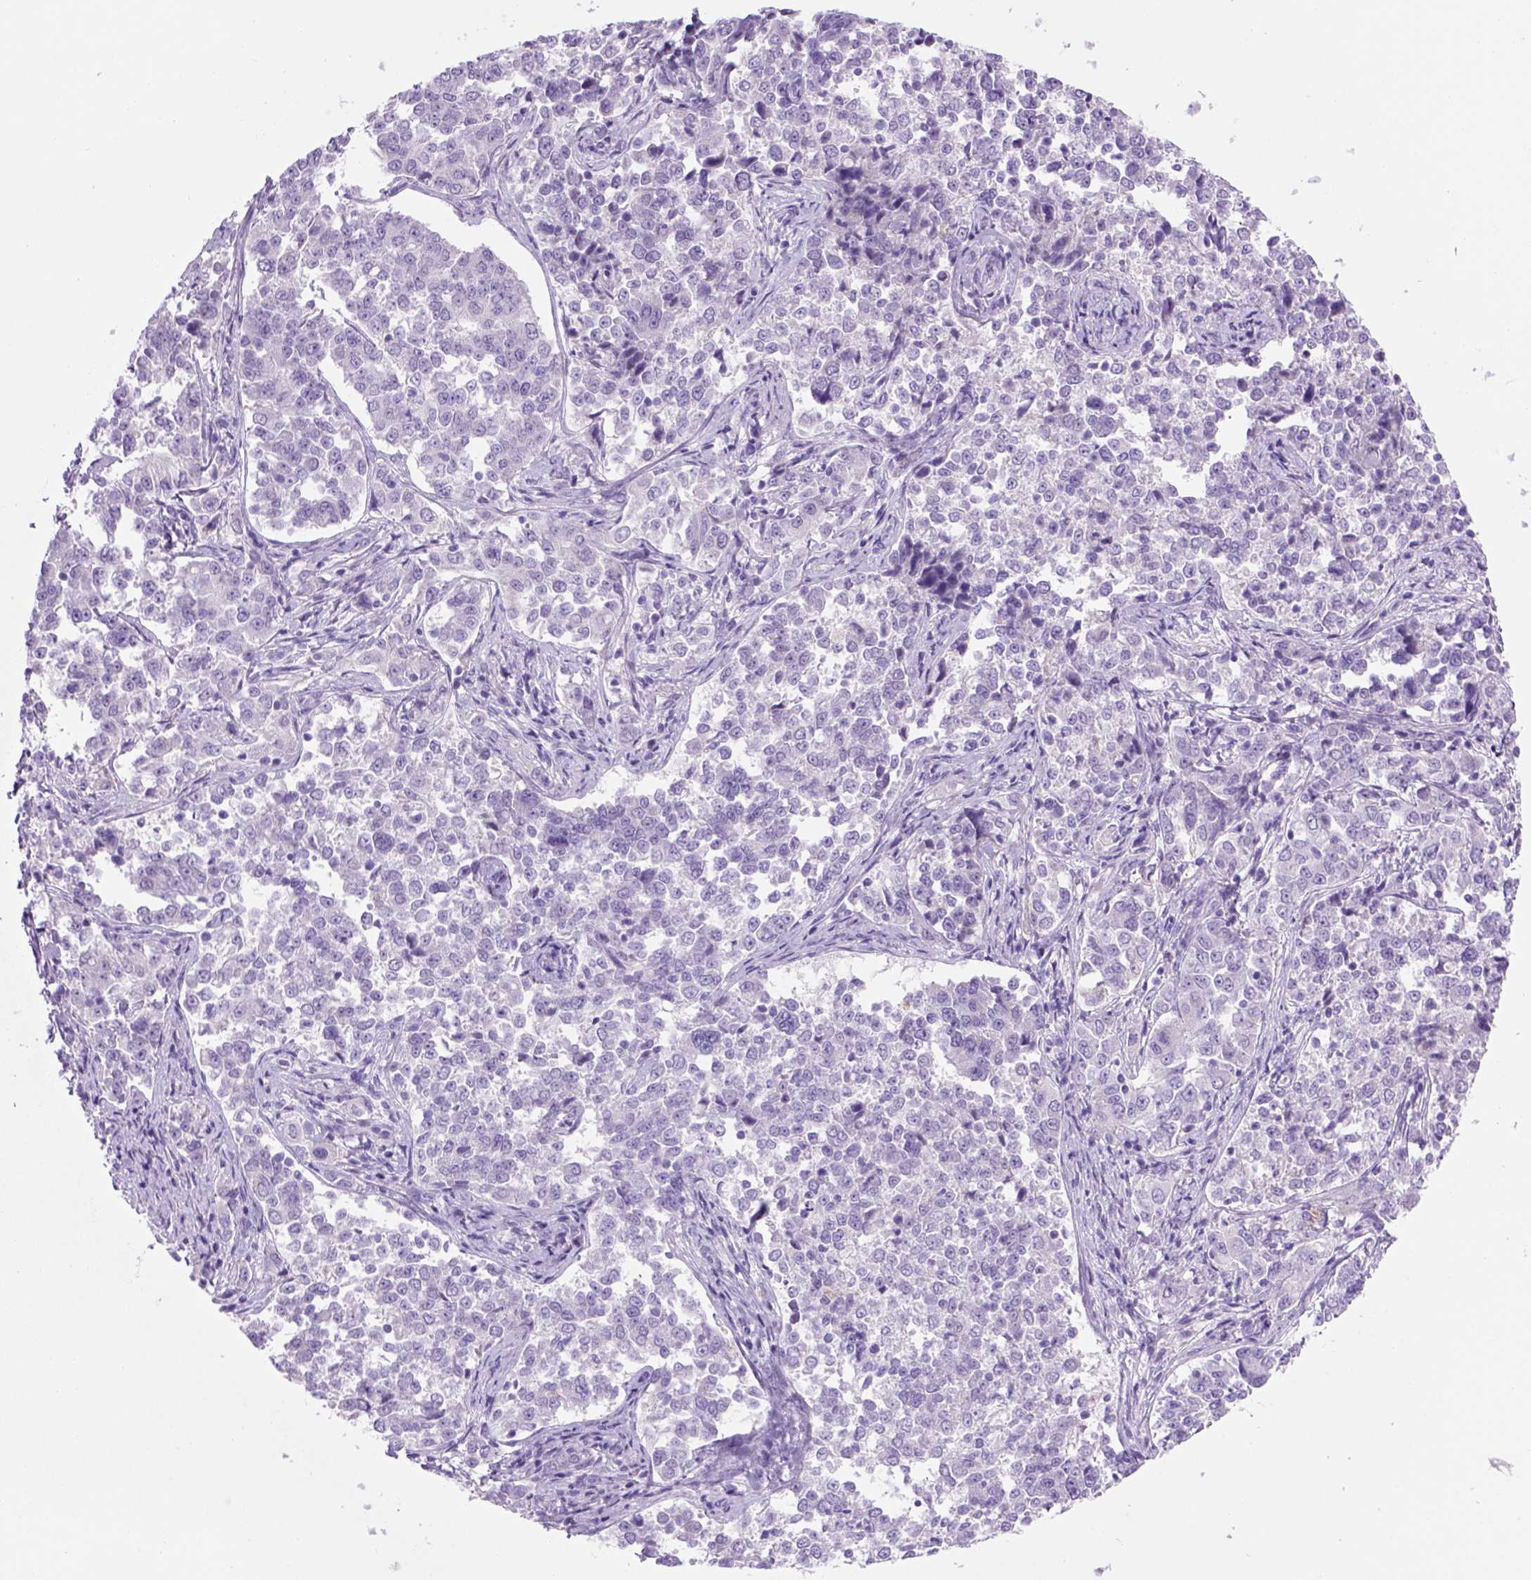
{"staining": {"intensity": "negative", "quantity": "none", "location": "none"}, "tissue": "endometrial cancer", "cell_type": "Tumor cells", "image_type": "cancer", "snomed": [{"axis": "morphology", "description": "Adenocarcinoma, NOS"}, {"axis": "topography", "description": "Endometrium"}], "caption": "Adenocarcinoma (endometrial) was stained to show a protein in brown. There is no significant expression in tumor cells.", "gene": "HHIPL2", "patient": {"sex": "female", "age": 43}}